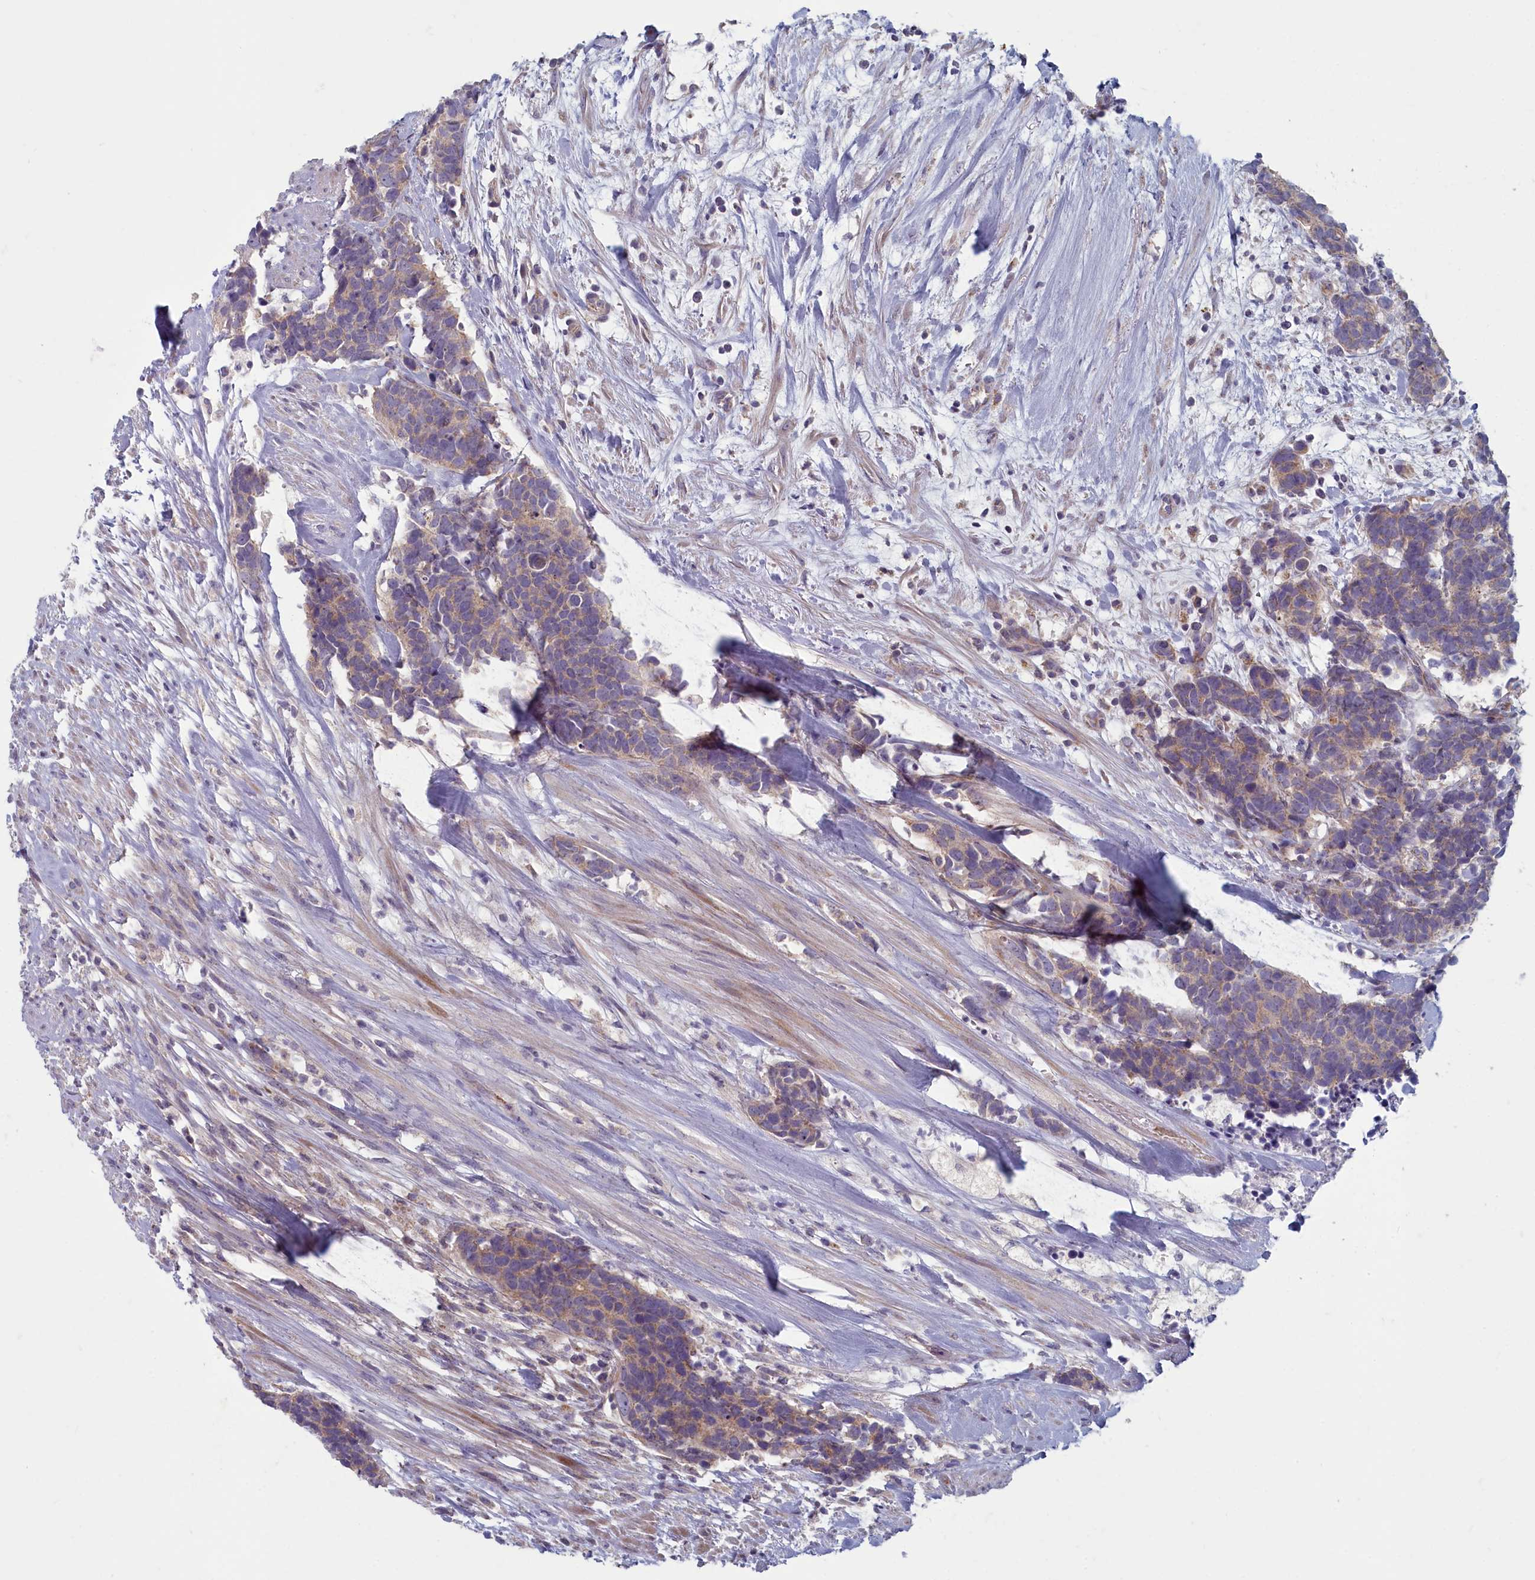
{"staining": {"intensity": "weak", "quantity": ">75%", "location": "cytoplasmic/membranous"}, "tissue": "carcinoid", "cell_type": "Tumor cells", "image_type": "cancer", "snomed": [{"axis": "morphology", "description": "Carcinoma, NOS"}, {"axis": "morphology", "description": "Carcinoid, malignant, NOS"}, {"axis": "topography", "description": "Prostate"}], "caption": "This image shows carcinoma stained with immunohistochemistry (IHC) to label a protein in brown. The cytoplasmic/membranous of tumor cells show weak positivity for the protein. Nuclei are counter-stained blue.", "gene": "INSYN2A", "patient": {"sex": "male", "age": 57}}